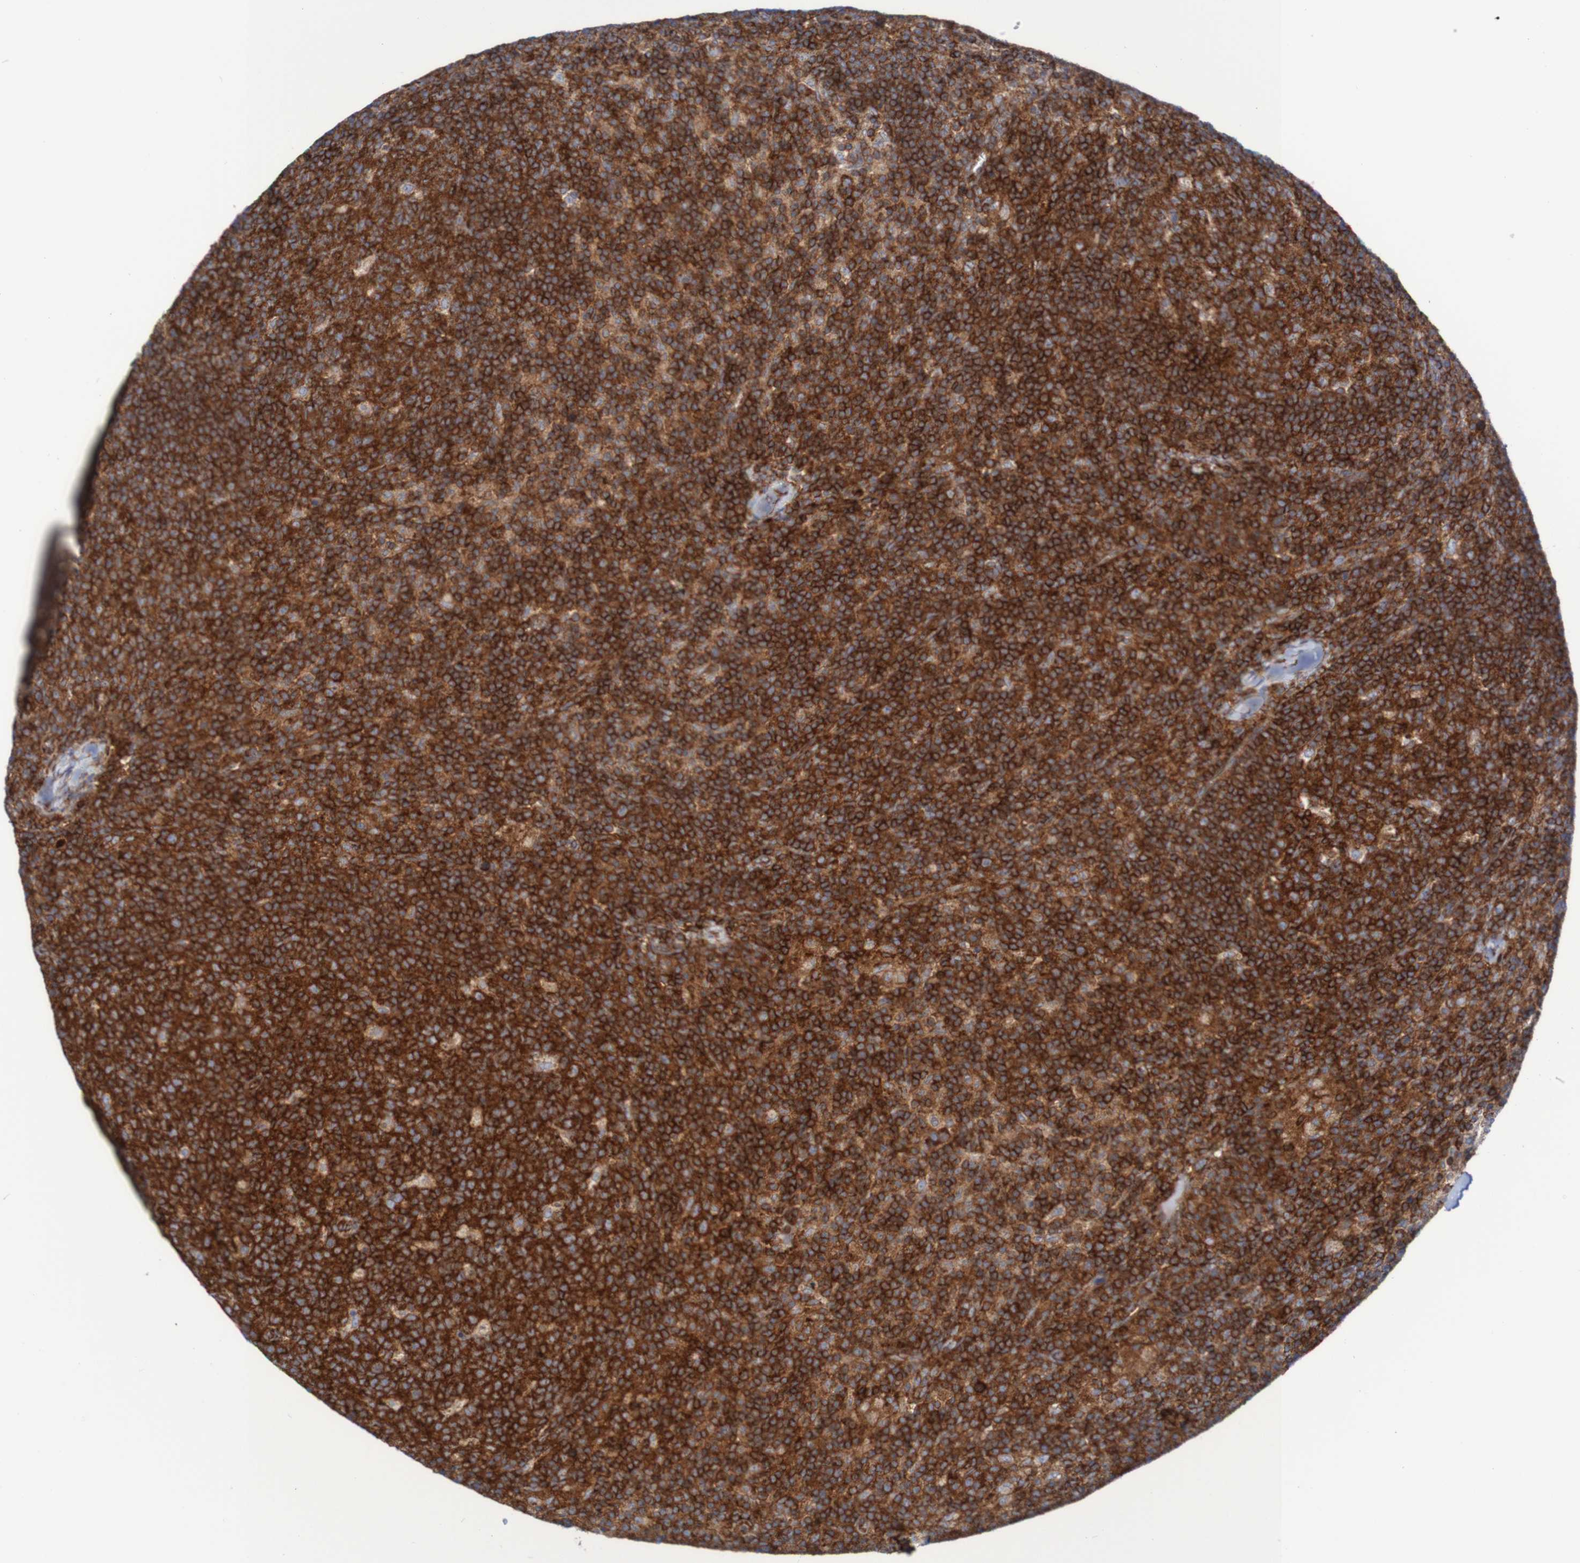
{"staining": {"intensity": "strong", "quantity": ">75%", "location": "cytoplasmic/membranous"}, "tissue": "lymph node", "cell_type": "Germinal center cells", "image_type": "normal", "snomed": [{"axis": "morphology", "description": "Normal tissue, NOS"}, {"axis": "morphology", "description": "Inflammation, NOS"}, {"axis": "topography", "description": "Lymph node"}], "caption": "The photomicrograph demonstrates immunohistochemical staining of unremarkable lymph node. There is strong cytoplasmic/membranous positivity is appreciated in approximately >75% of germinal center cells.", "gene": "FXR2", "patient": {"sex": "male", "age": 55}}